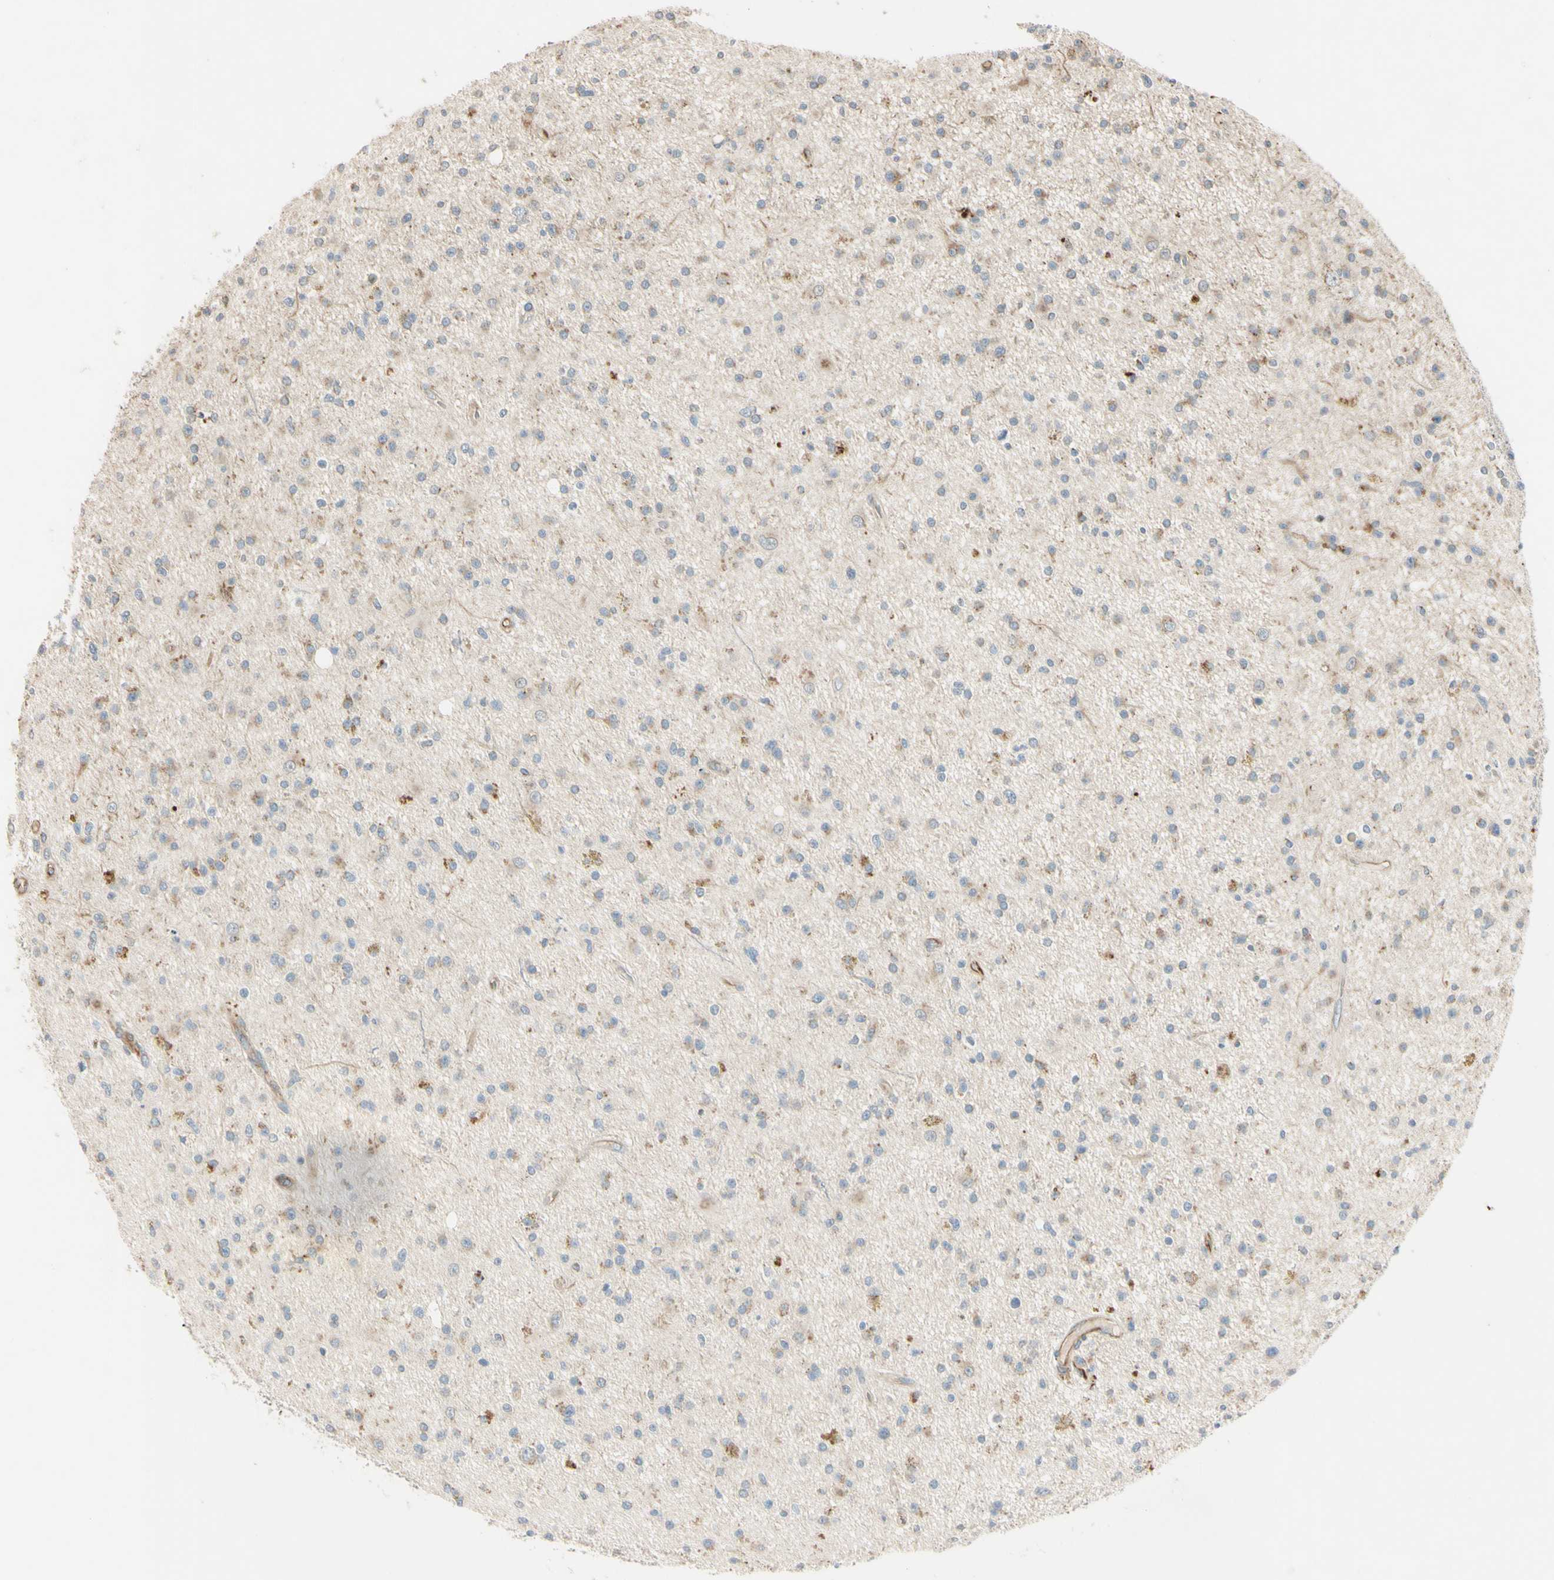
{"staining": {"intensity": "weak", "quantity": "<25%", "location": "cytoplasmic/membranous"}, "tissue": "glioma", "cell_type": "Tumor cells", "image_type": "cancer", "snomed": [{"axis": "morphology", "description": "Glioma, malignant, High grade"}, {"axis": "topography", "description": "Brain"}], "caption": "This is an IHC image of glioma. There is no expression in tumor cells.", "gene": "NDFIP1", "patient": {"sex": "male", "age": 33}}